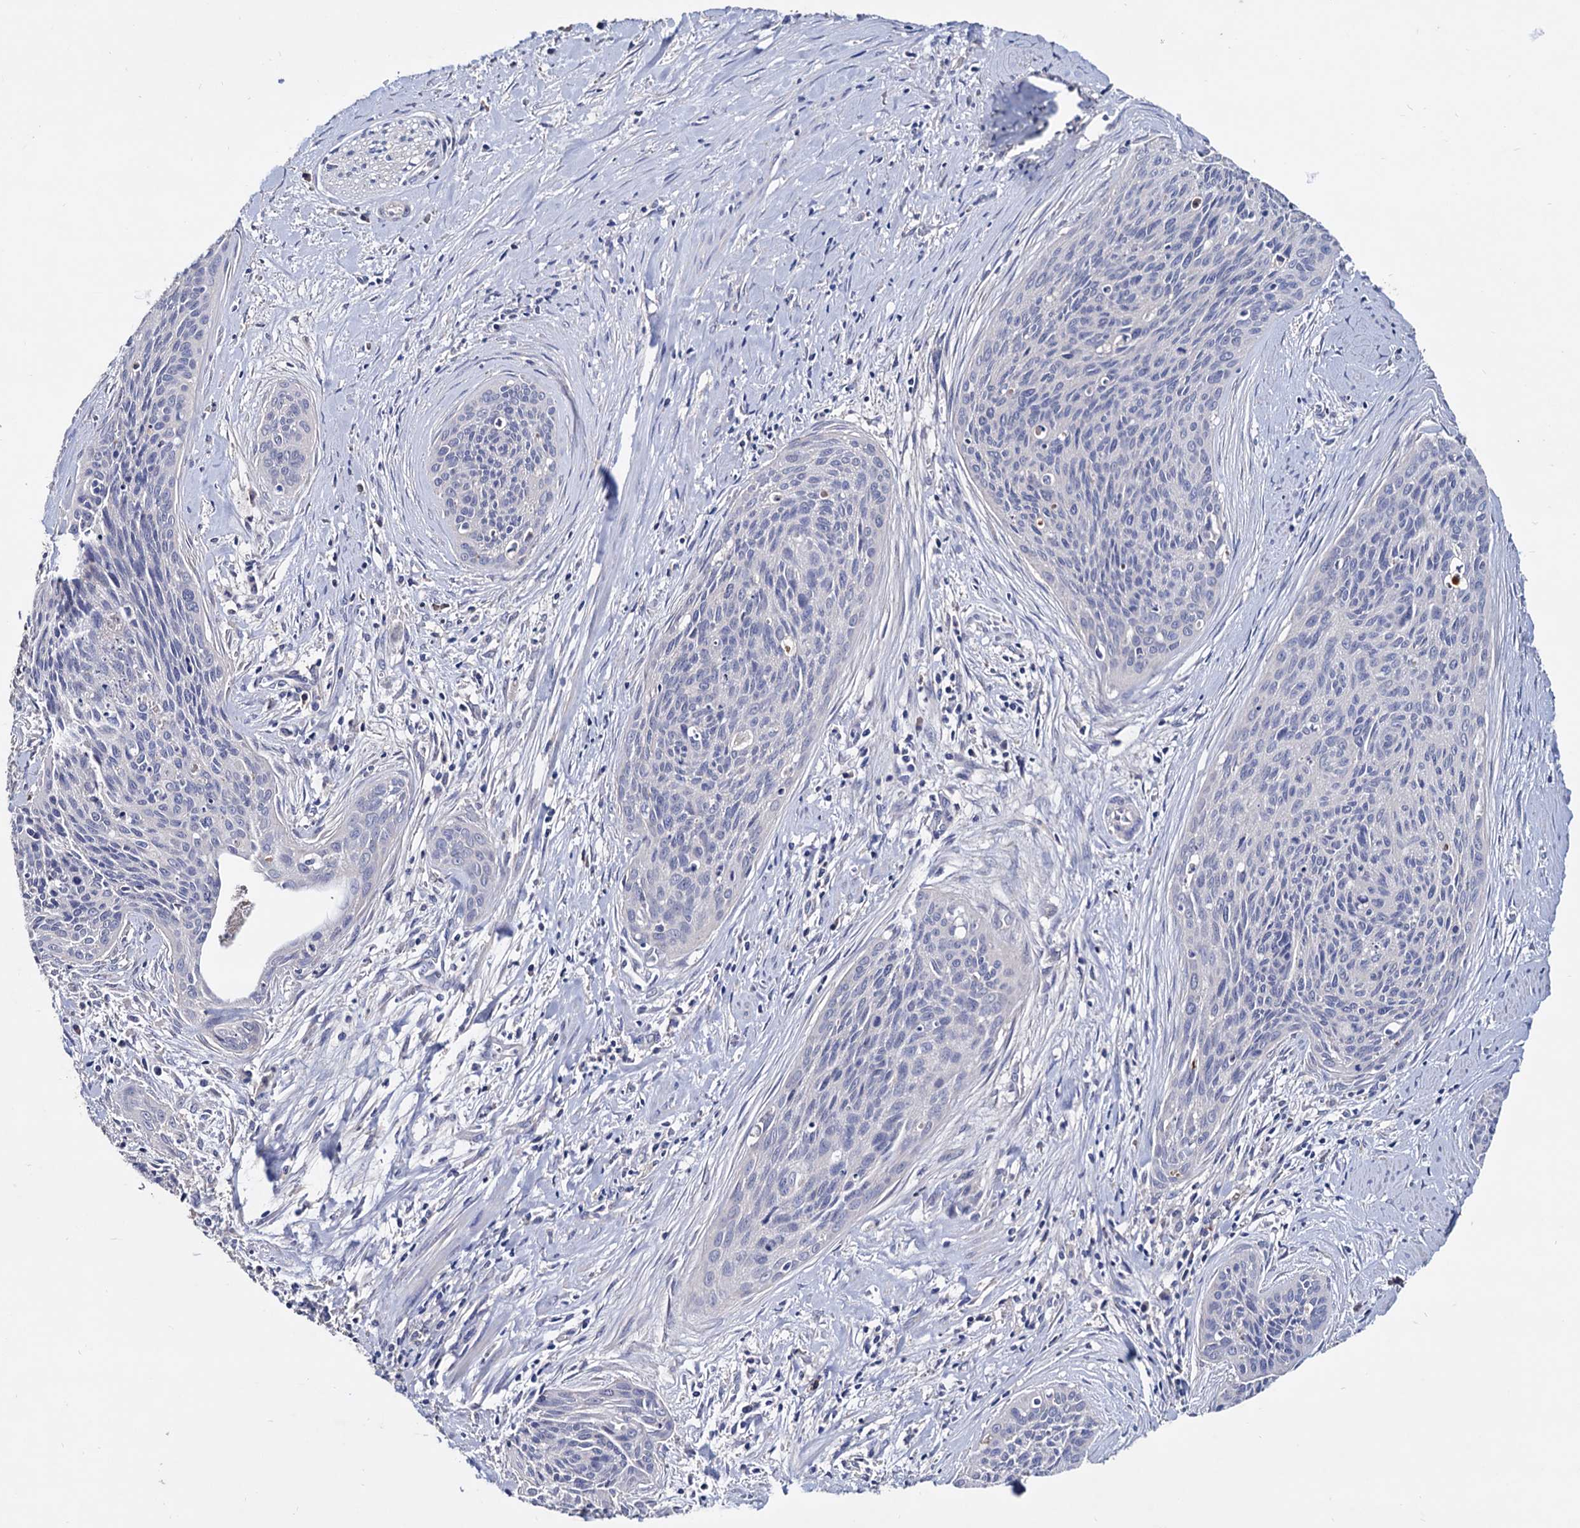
{"staining": {"intensity": "negative", "quantity": "none", "location": "none"}, "tissue": "cervical cancer", "cell_type": "Tumor cells", "image_type": "cancer", "snomed": [{"axis": "morphology", "description": "Squamous cell carcinoma, NOS"}, {"axis": "topography", "description": "Cervix"}], "caption": "Immunohistochemical staining of cervical cancer (squamous cell carcinoma) shows no significant staining in tumor cells.", "gene": "NPAS4", "patient": {"sex": "female", "age": 55}}